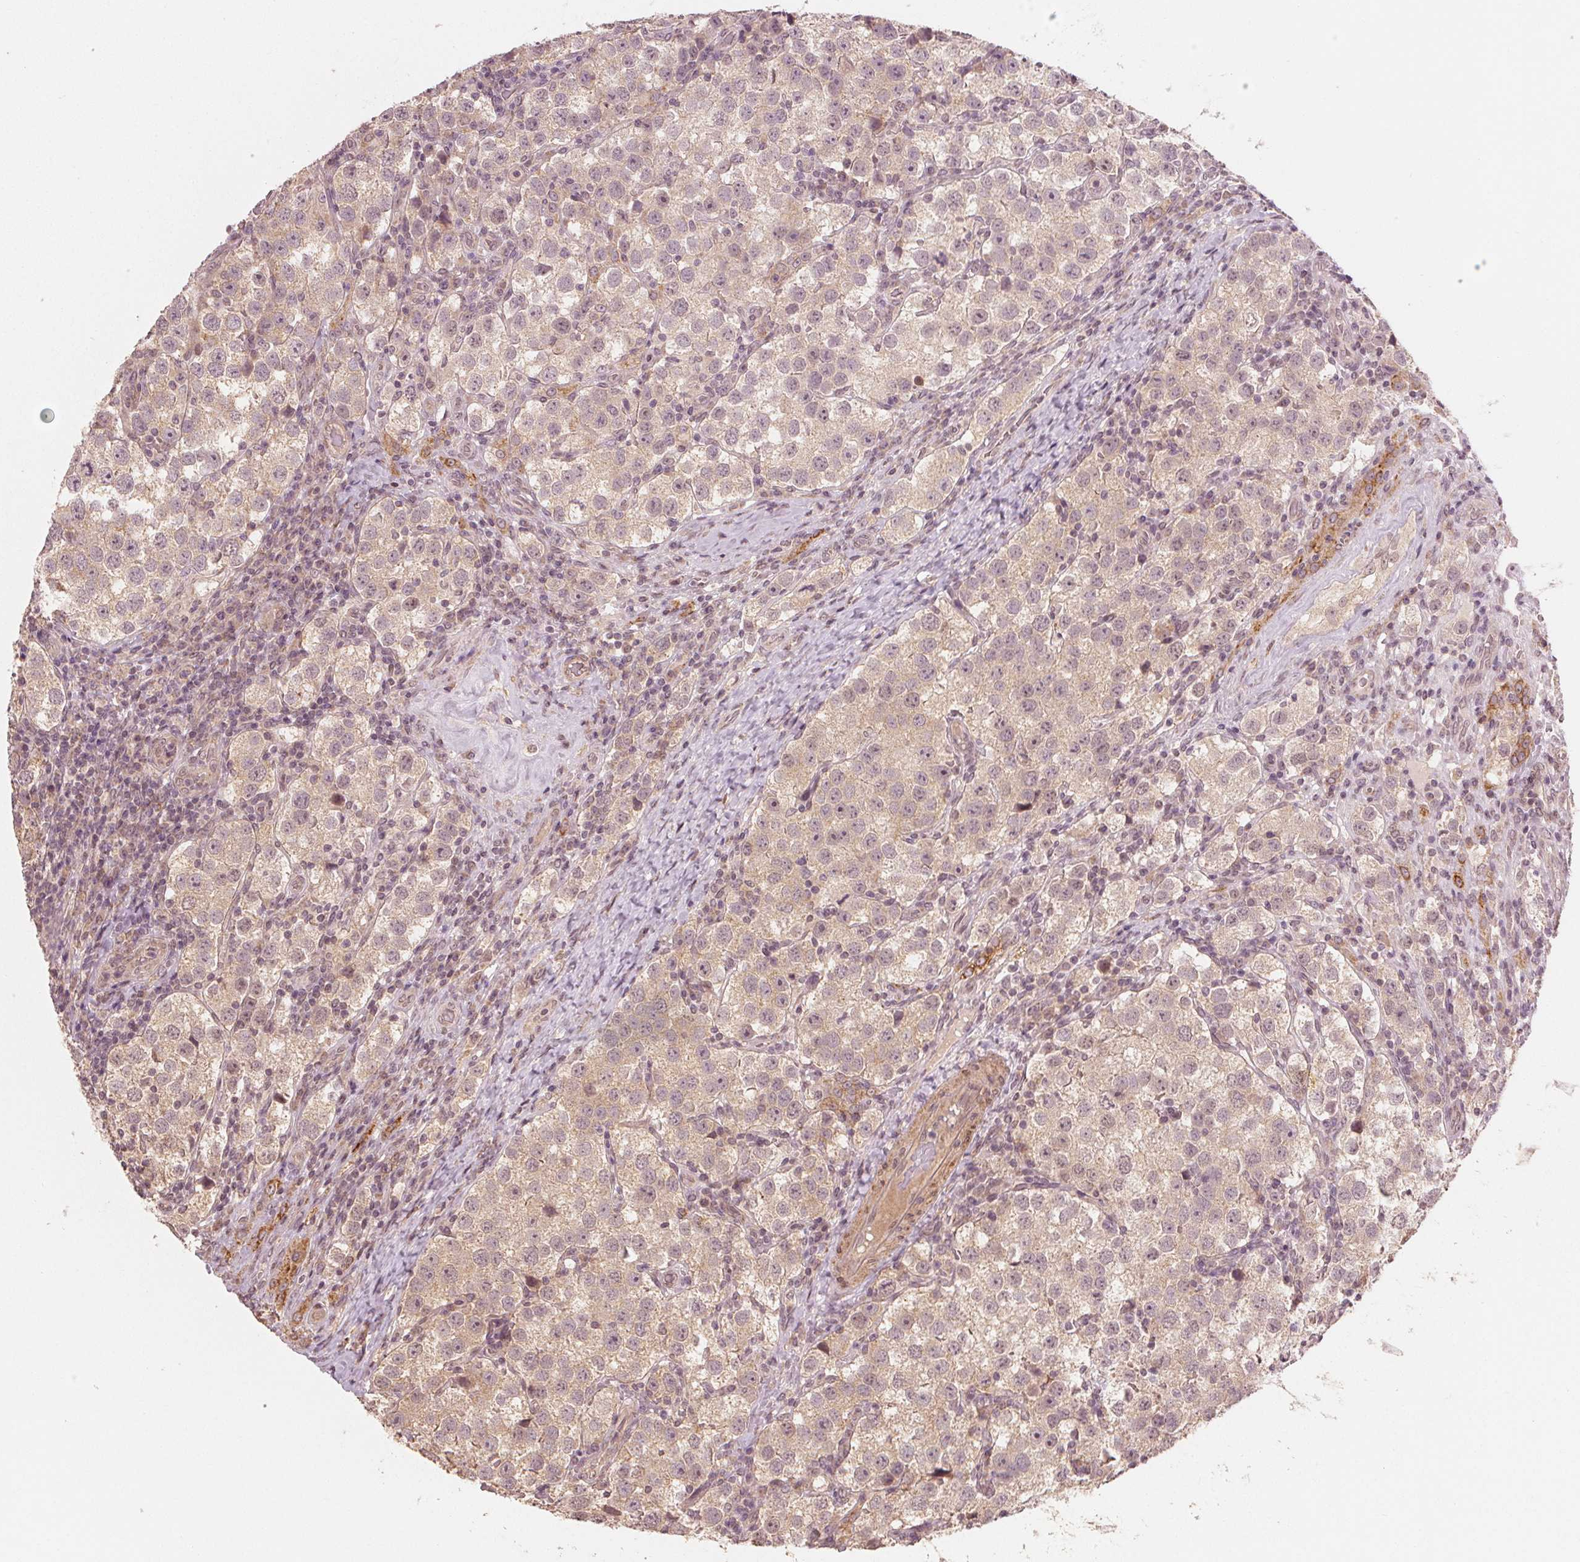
{"staining": {"intensity": "weak", "quantity": "<25%", "location": "nuclear"}, "tissue": "testis cancer", "cell_type": "Tumor cells", "image_type": "cancer", "snomed": [{"axis": "morphology", "description": "Seminoma, NOS"}, {"axis": "topography", "description": "Testis"}], "caption": "Protein analysis of seminoma (testis) shows no significant positivity in tumor cells.", "gene": "CLBA1", "patient": {"sex": "male", "age": 37}}